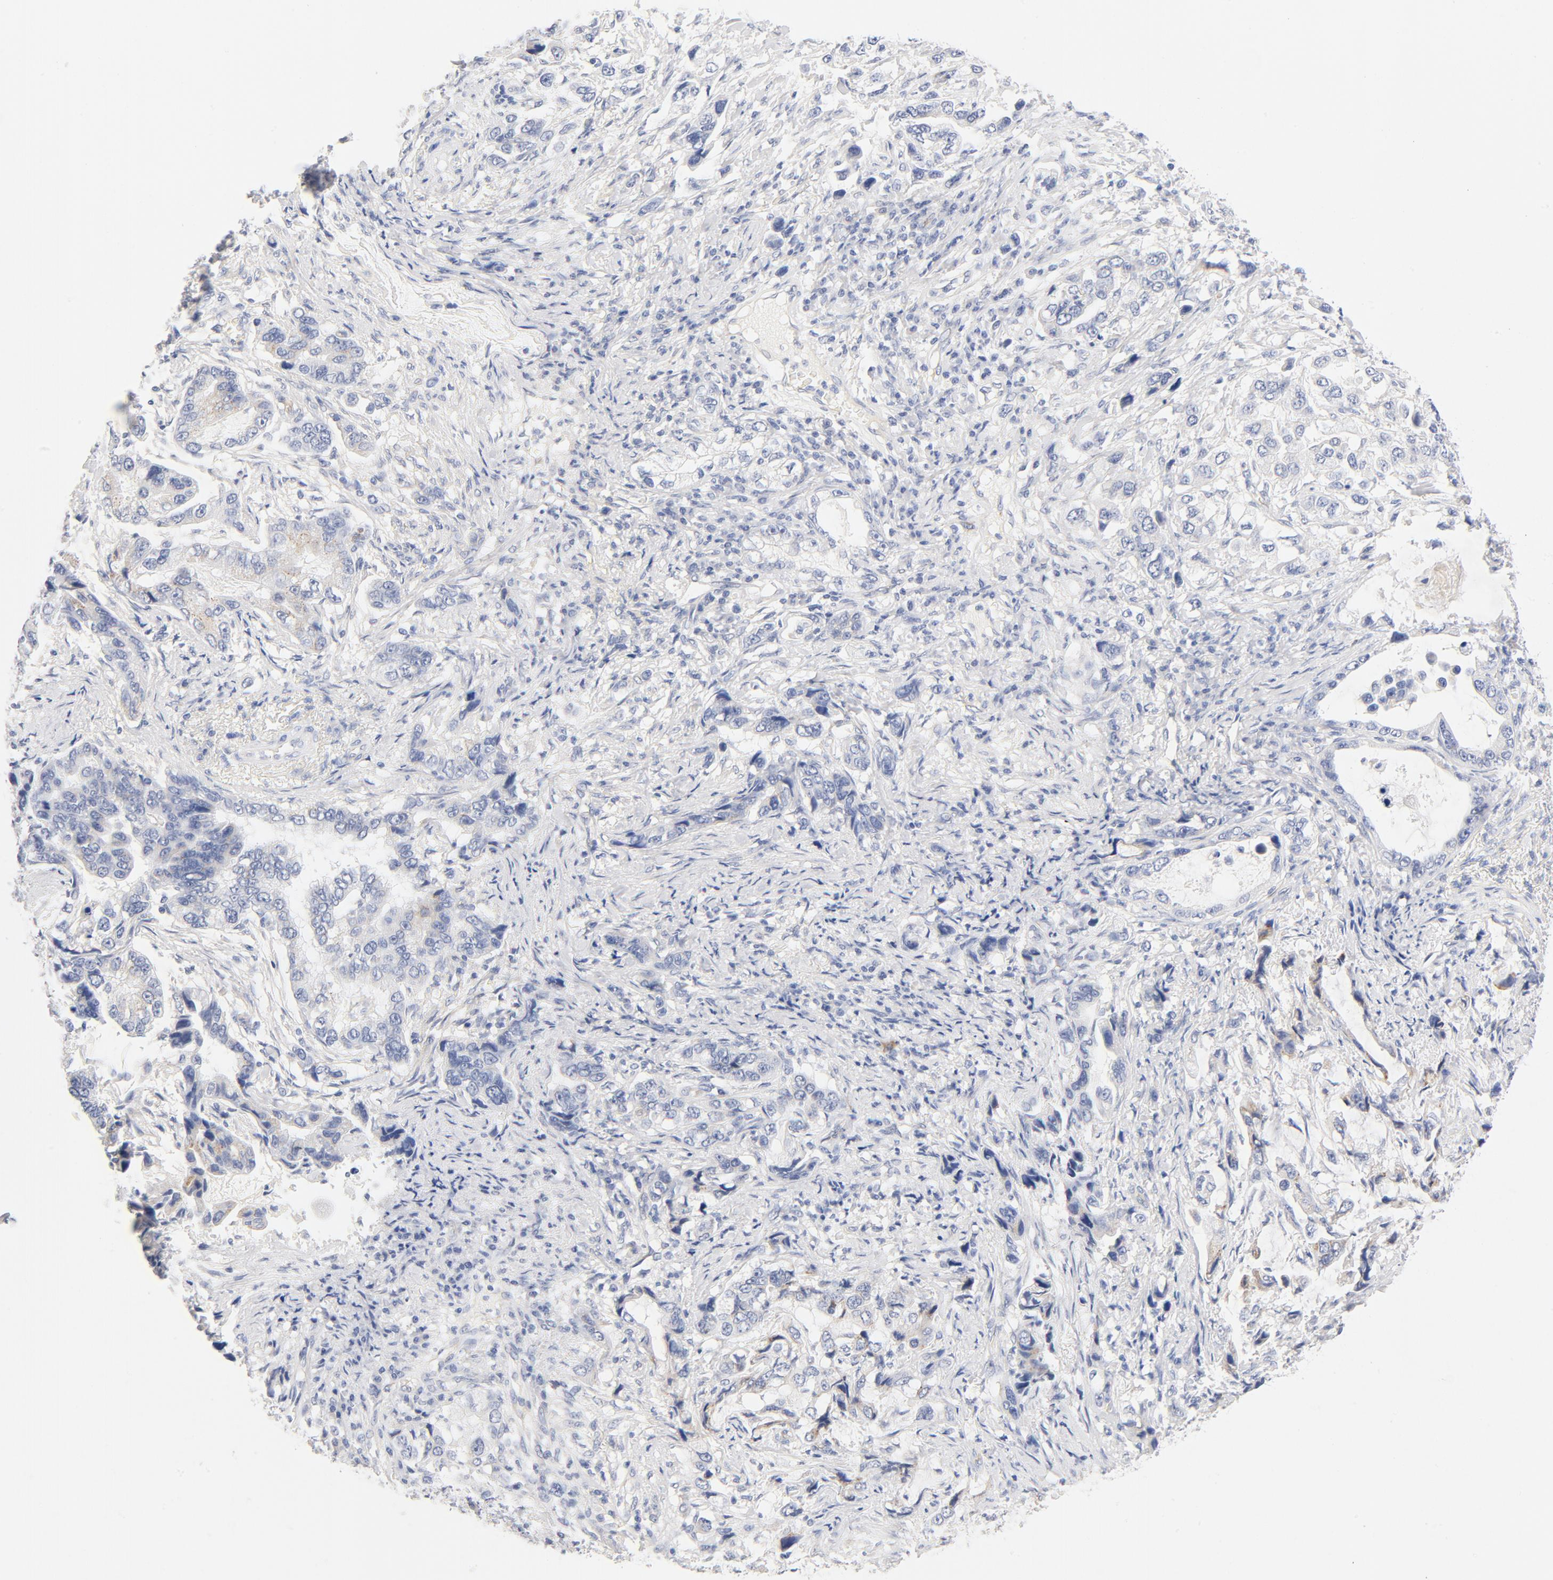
{"staining": {"intensity": "weak", "quantity": "<25%", "location": "cytoplasmic/membranous"}, "tissue": "stomach cancer", "cell_type": "Tumor cells", "image_type": "cancer", "snomed": [{"axis": "morphology", "description": "Adenocarcinoma, NOS"}, {"axis": "topography", "description": "Stomach, lower"}], "caption": "Immunohistochemical staining of human stomach adenocarcinoma demonstrates no significant staining in tumor cells.", "gene": "HOMER1", "patient": {"sex": "female", "age": 93}}